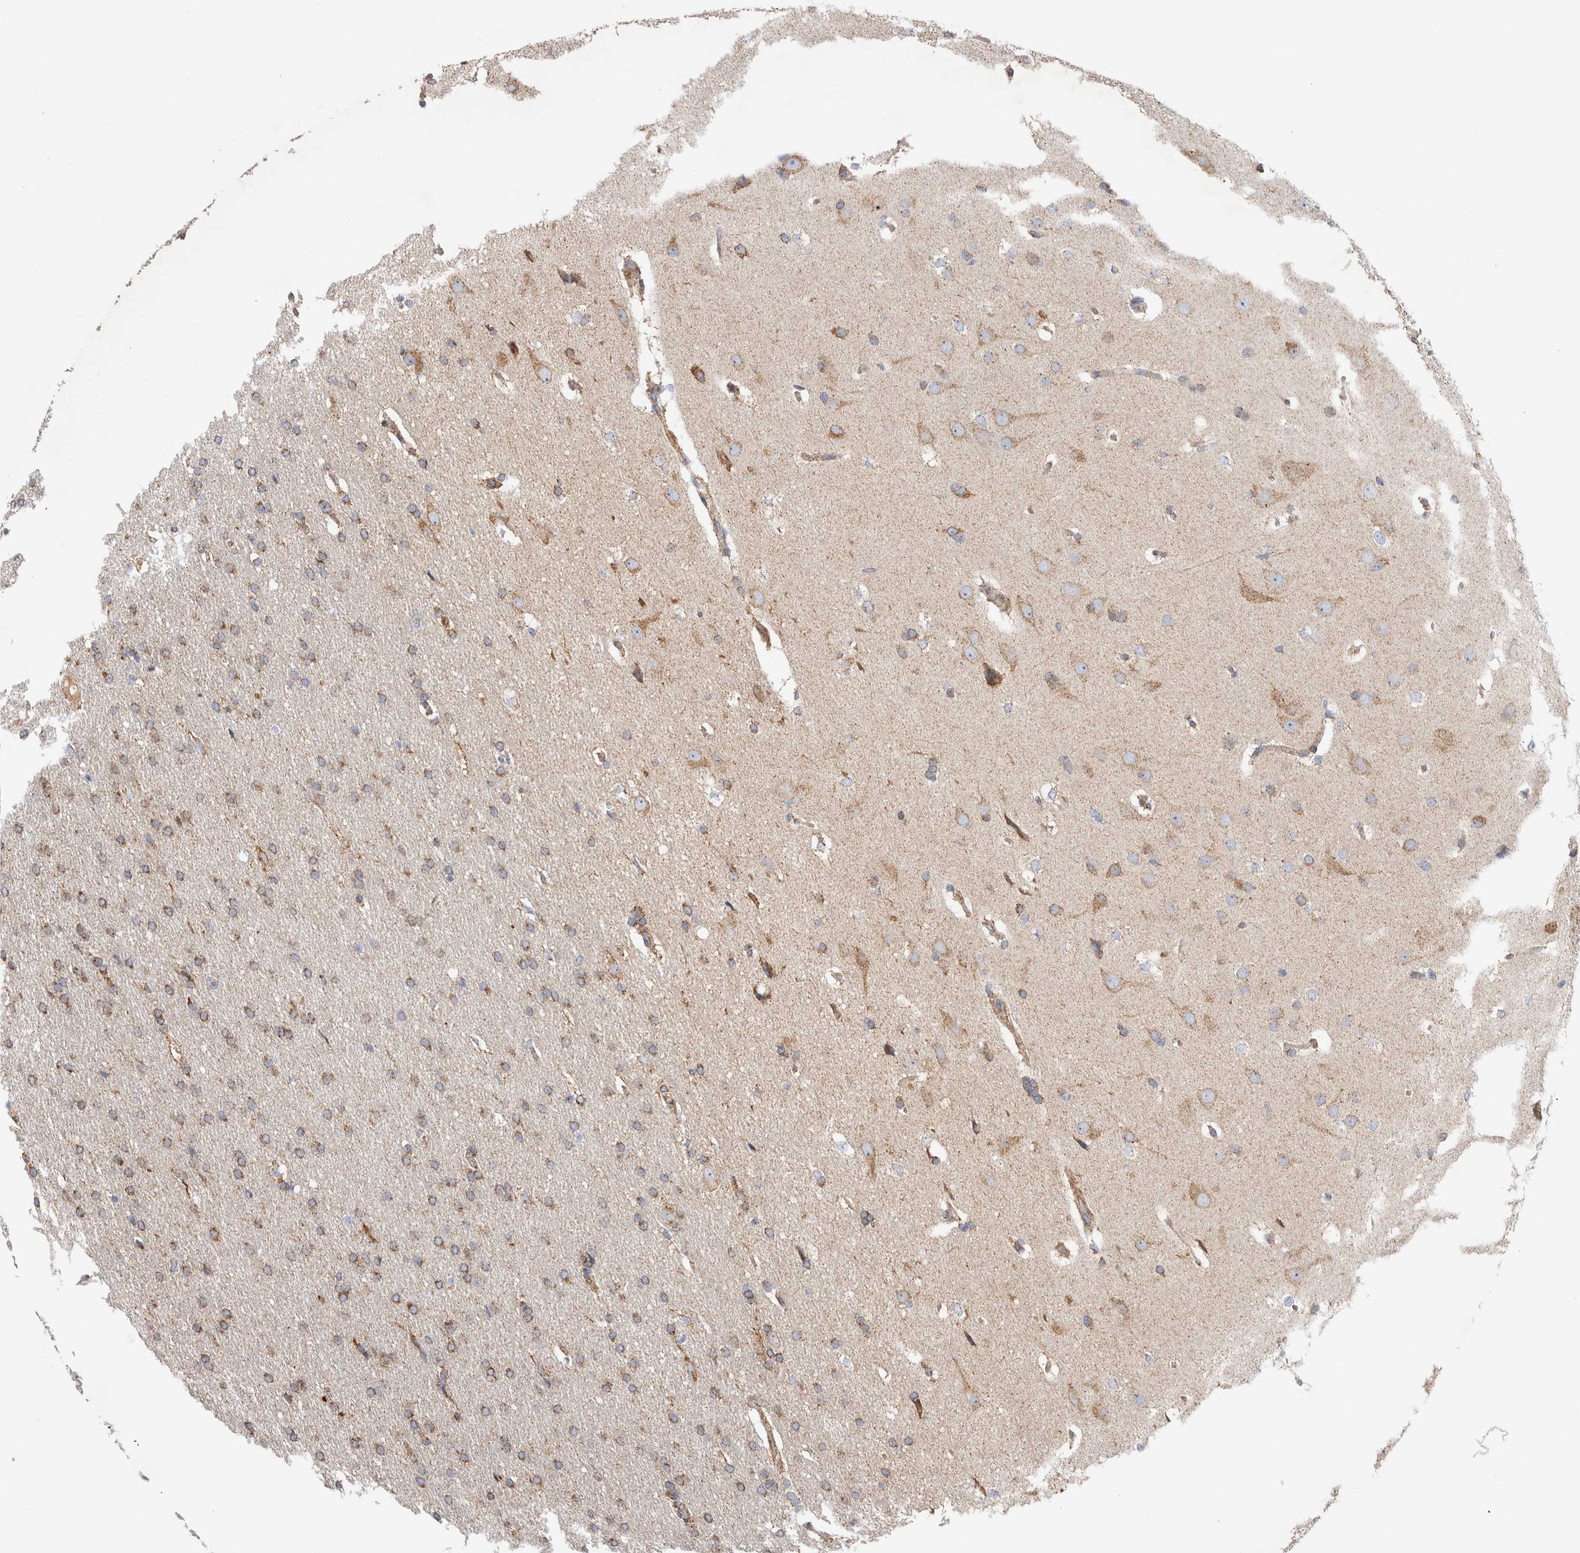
{"staining": {"intensity": "moderate", "quantity": "25%-75%", "location": "cytoplasmic/membranous"}, "tissue": "glioma", "cell_type": "Tumor cells", "image_type": "cancer", "snomed": [{"axis": "morphology", "description": "Glioma, malignant, Low grade"}, {"axis": "topography", "description": "Brain"}], "caption": "This photomicrograph shows glioma stained with immunohistochemistry (IHC) to label a protein in brown. The cytoplasmic/membranous of tumor cells show moderate positivity for the protein. Nuclei are counter-stained blue.", "gene": "IARS2", "patient": {"sex": "female", "age": 37}}